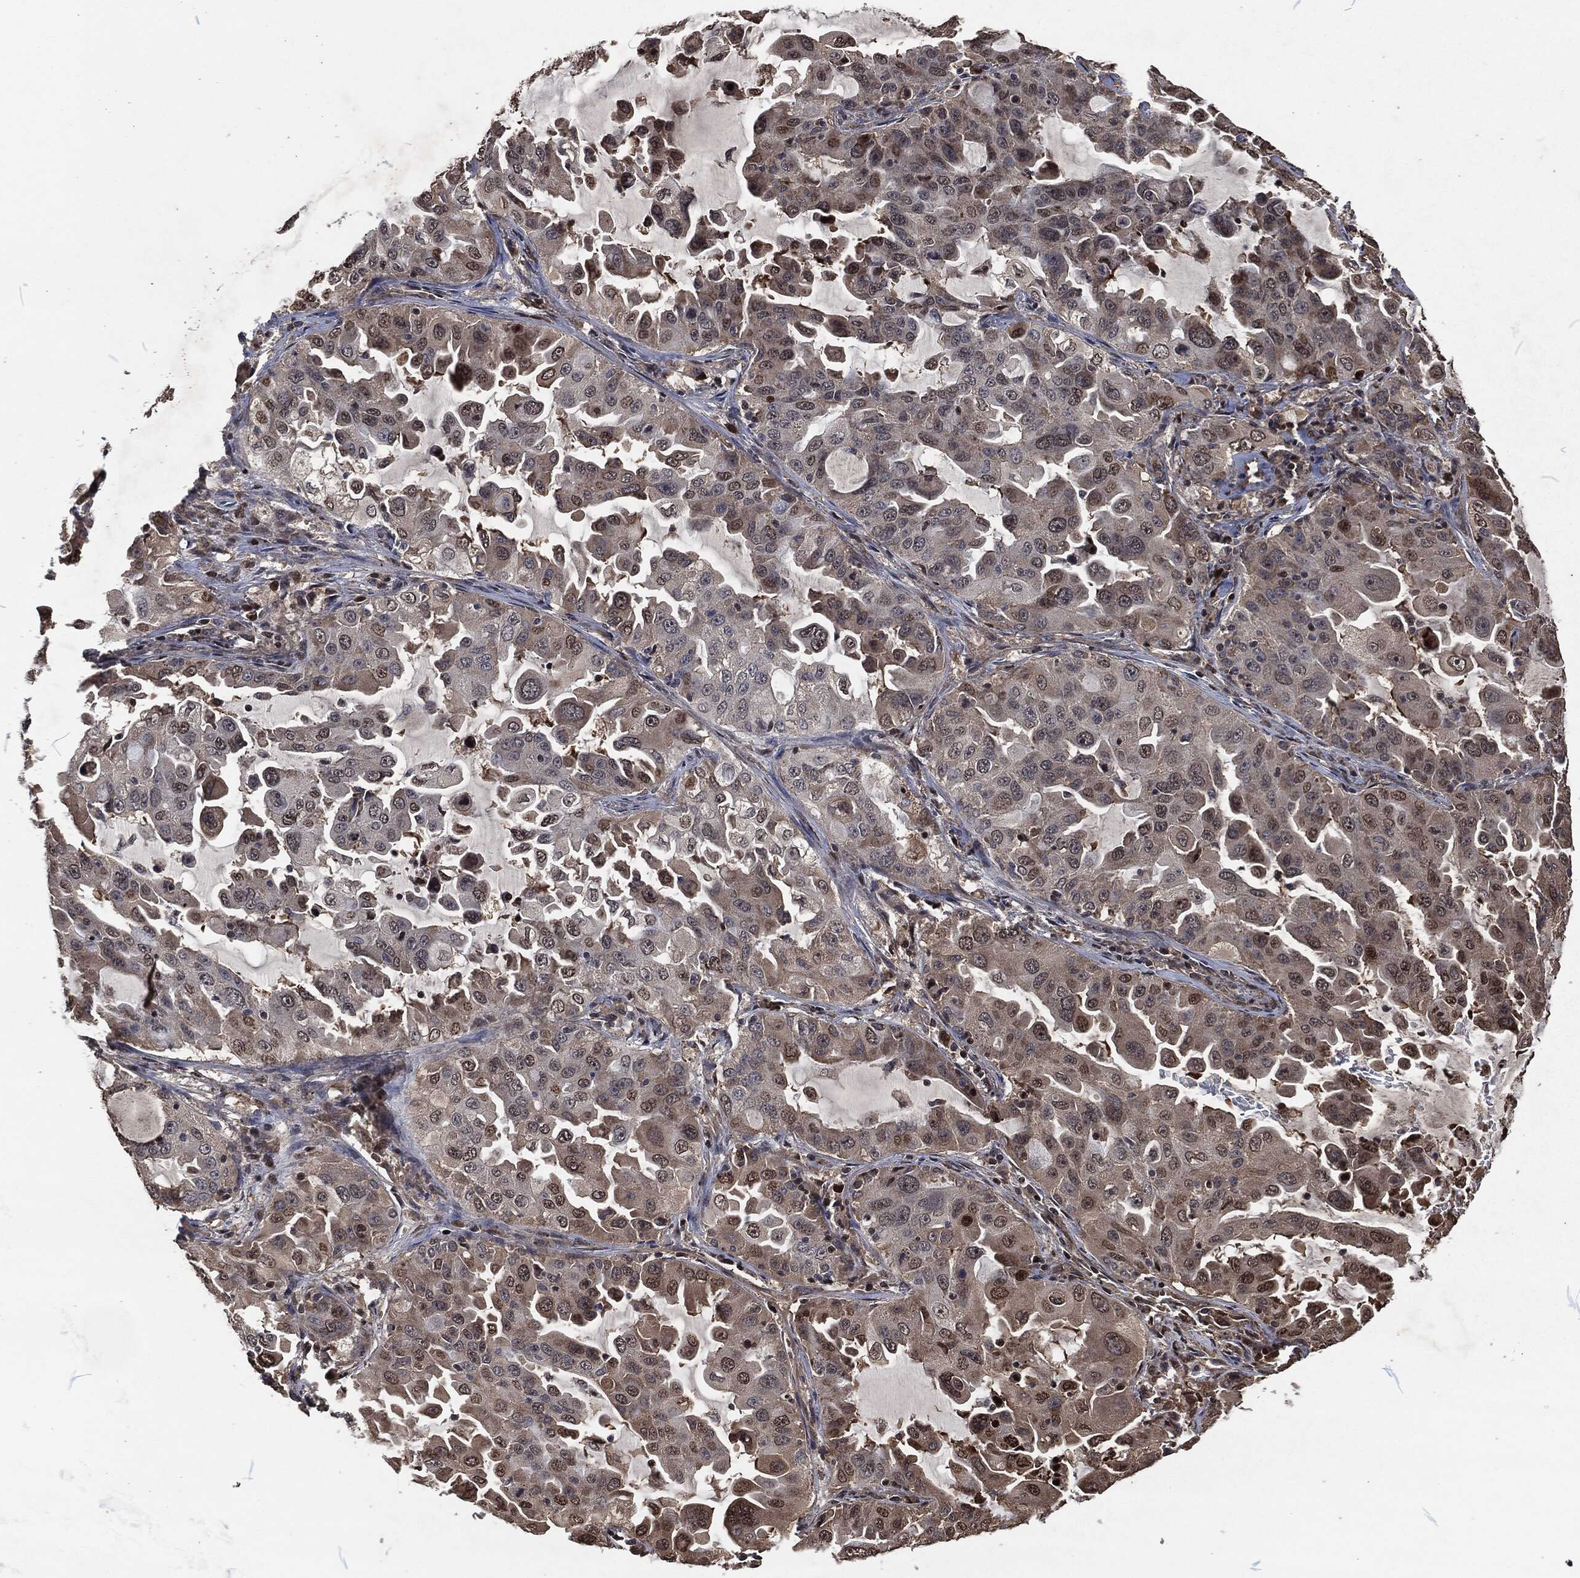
{"staining": {"intensity": "weak", "quantity": "<25%", "location": "cytoplasmic/membranous"}, "tissue": "lung cancer", "cell_type": "Tumor cells", "image_type": "cancer", "snomed": [{"axis": "morphology", "description": "Adenocarcinoma, NOS"}, {"axis": "topography", "description": "Lung"}], "caption": "DAB immunohistochemical staining of lung adenocarcinoma exhibits no significant staining in tumor cells. (Brightfield microscopy of DAB (3,3'-diaminobenzidine) IHC at high magnification).", "gene": "SNAI1", "patient": {"sex": "female", "age": 61}}